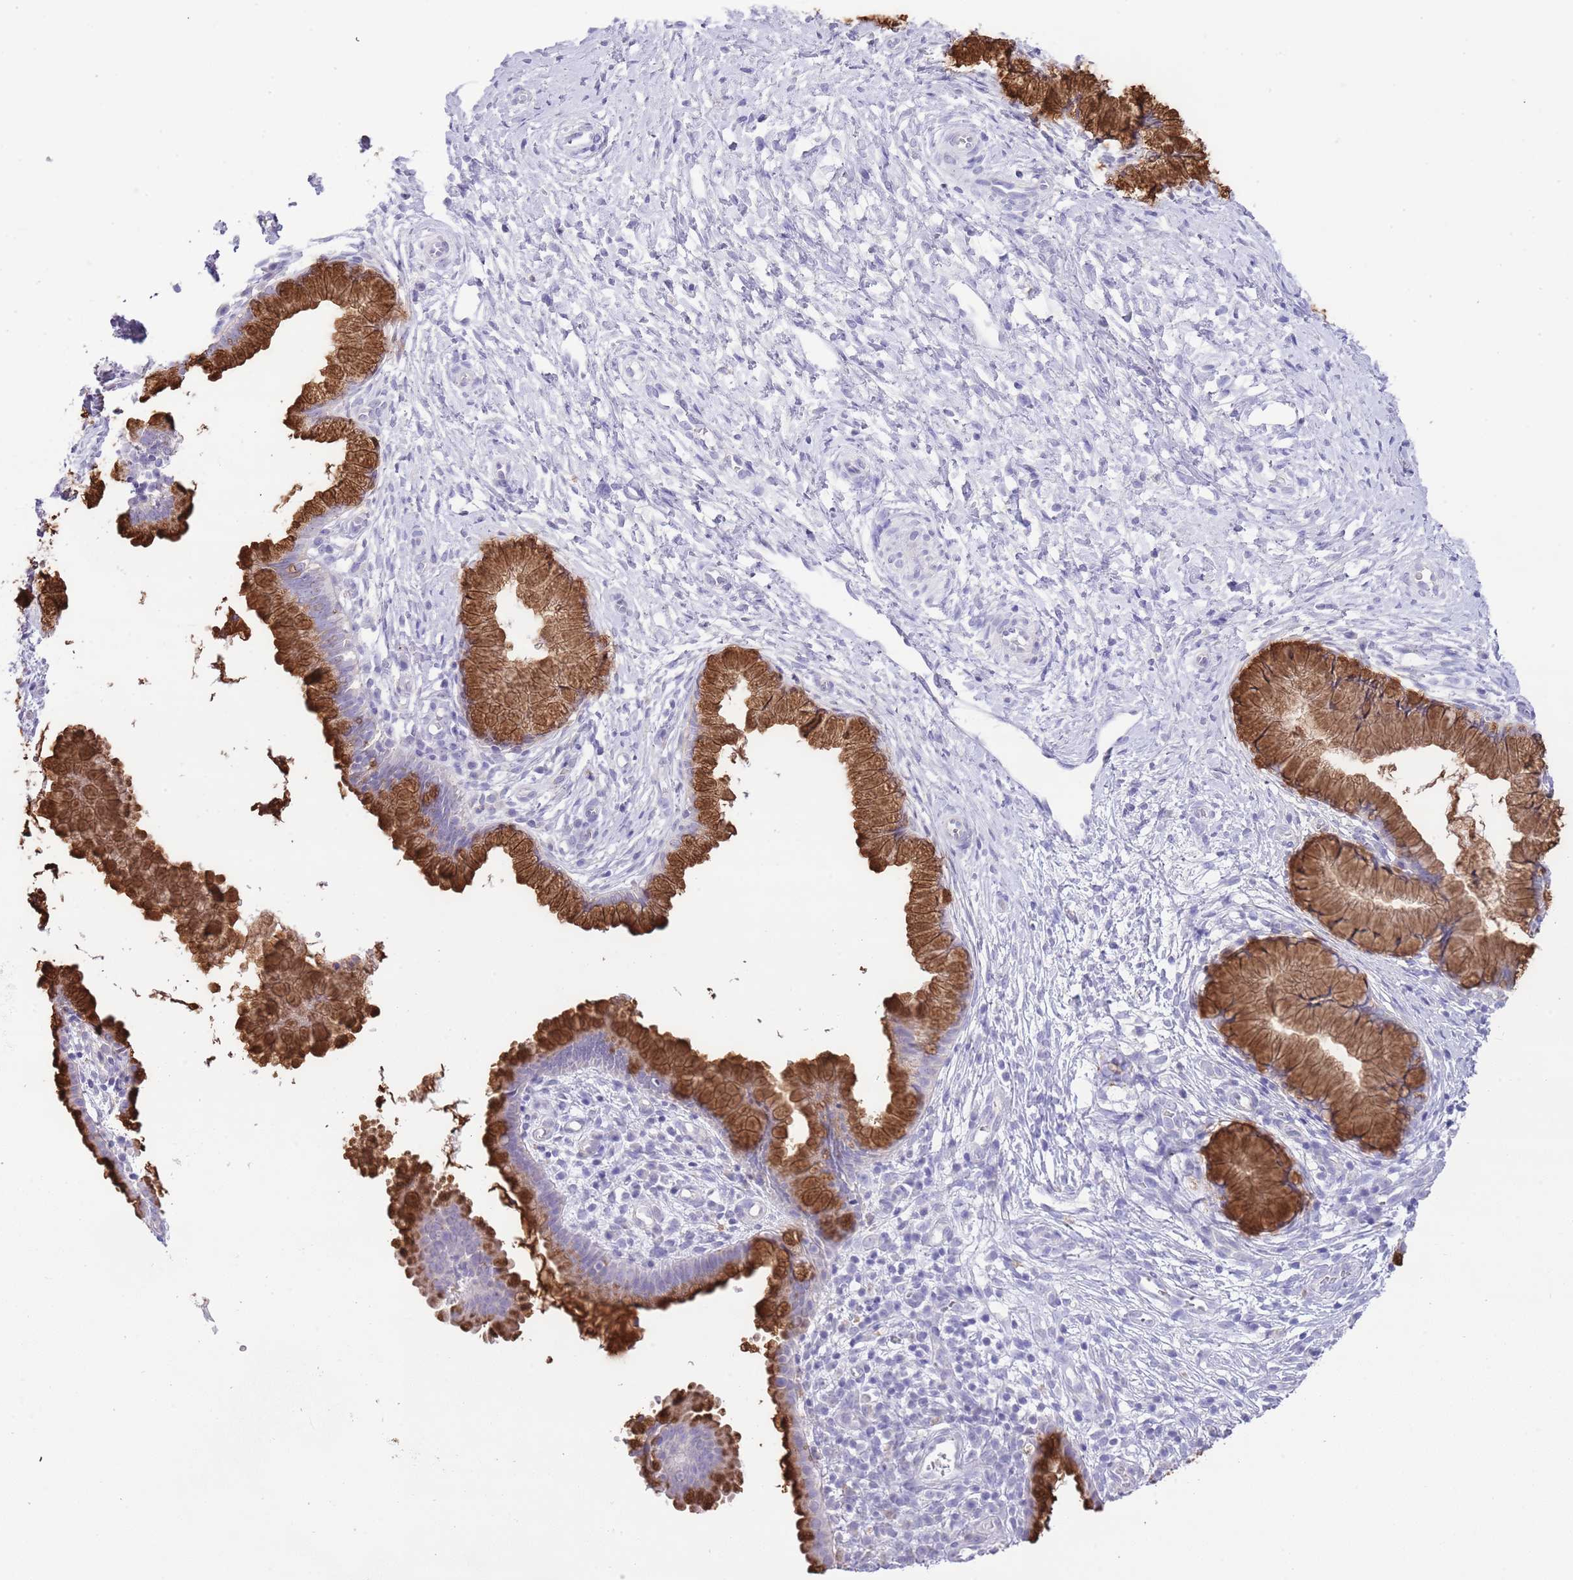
{"staining": {"intensity": "strong", "quantity": ">75%", "location": "cytoplasmic/membranous"}, "tissue": "cervix", "cell_type": "Glandular cells", "image_type": "normal", "snomed": [{"axis": "morphology", "description": "Normal tissue, NOS"}, {"axis": "topography", "description": "Cervix"}], "caption": "Immunohistochemical staining of benign human cervix exhibits high levels of strong cytoplasmic/membranous positivity in approximately >75% of glandular cells. The protein is stained brown, and the nuclei are stained in blue (DAB IHC with brightfield microscopy, high magnification).", "gene": "OR2Z1", "patient": {"sex": "female", "age": 36}}